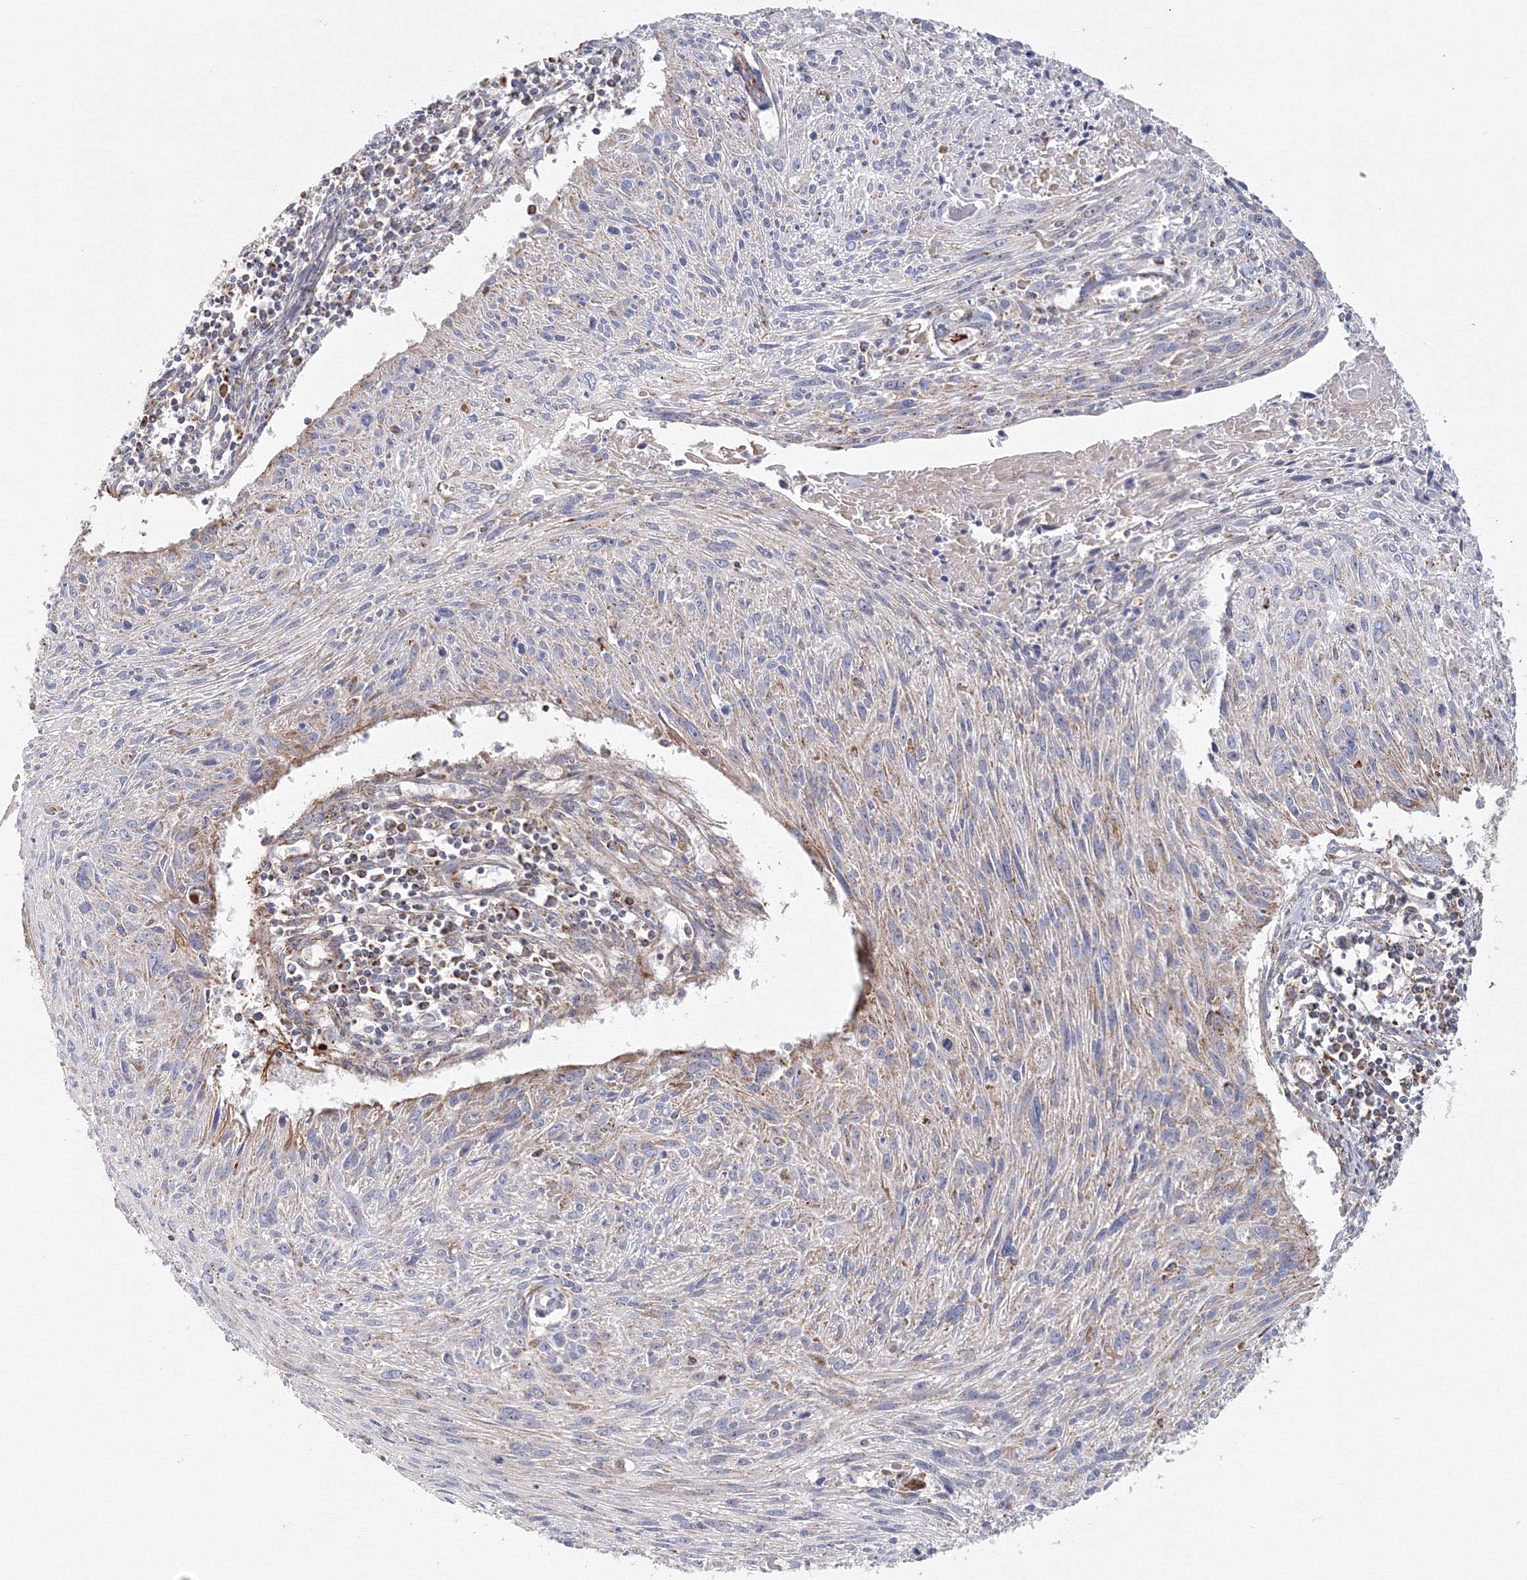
{"staining": {"intensity": "weak", "quantity": "<25%", "location": "cytoplasmic/membranous"}, "tissue": "cervical cancer", "cell_type": "Tumor cells", "image_type": "cancer", "snomed": [{"axis": "morphology", "description": "Squamous cell carcinoma, NOS"}, {"axis": "topography", "description": "Cervix"}], "caption": "The image displays no significant positivity in tumor cells of cervical squamous cell carcinoma.", "gene": "GRPEL1", "patient": {"sex": "female", "age": 51}}